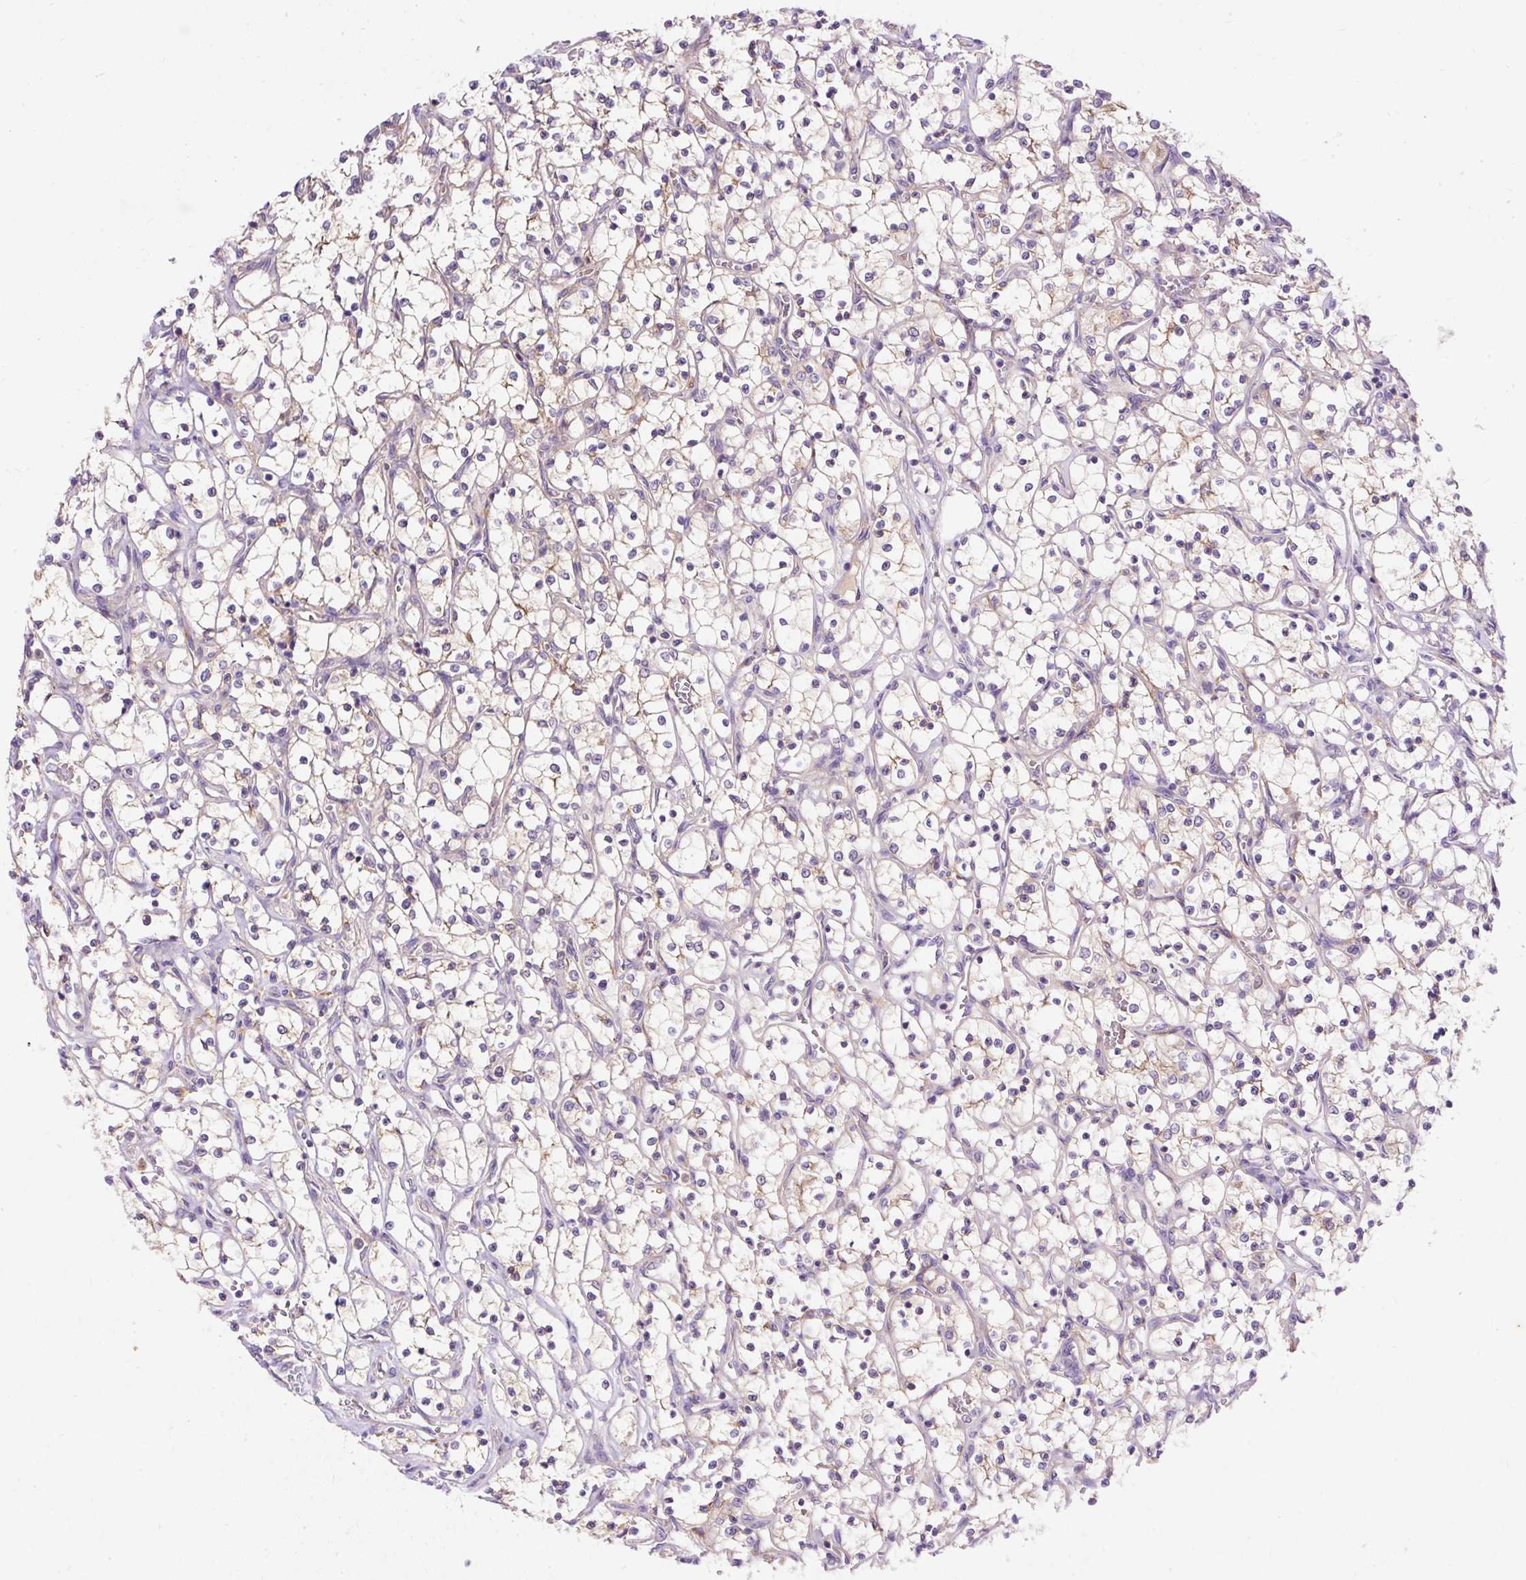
{"staining": {"intensity": "weak", "quantity": "<25%", "location": "cytoplasmic/membranous"}, "tissue": "renal cancer", "cell_type": "Tumor cells", "image_type": "cancer", "snomed": [{"axis": "morphology", "description": "Adenocarcinoma, NOS"}, {"axis": "topography", "description": "Kidney"}], "caption": "IHC image of renal cancer stained for a protein (brown), which reveals no positivity in tumor cells. (DAB (3,3'-diaminobenzidine) immunohistochemistry (IHC) visualized using brightfield microscopy, high magnification).", "gene": "OR4K15", "patient": {"sex": "female", "age": 69}}